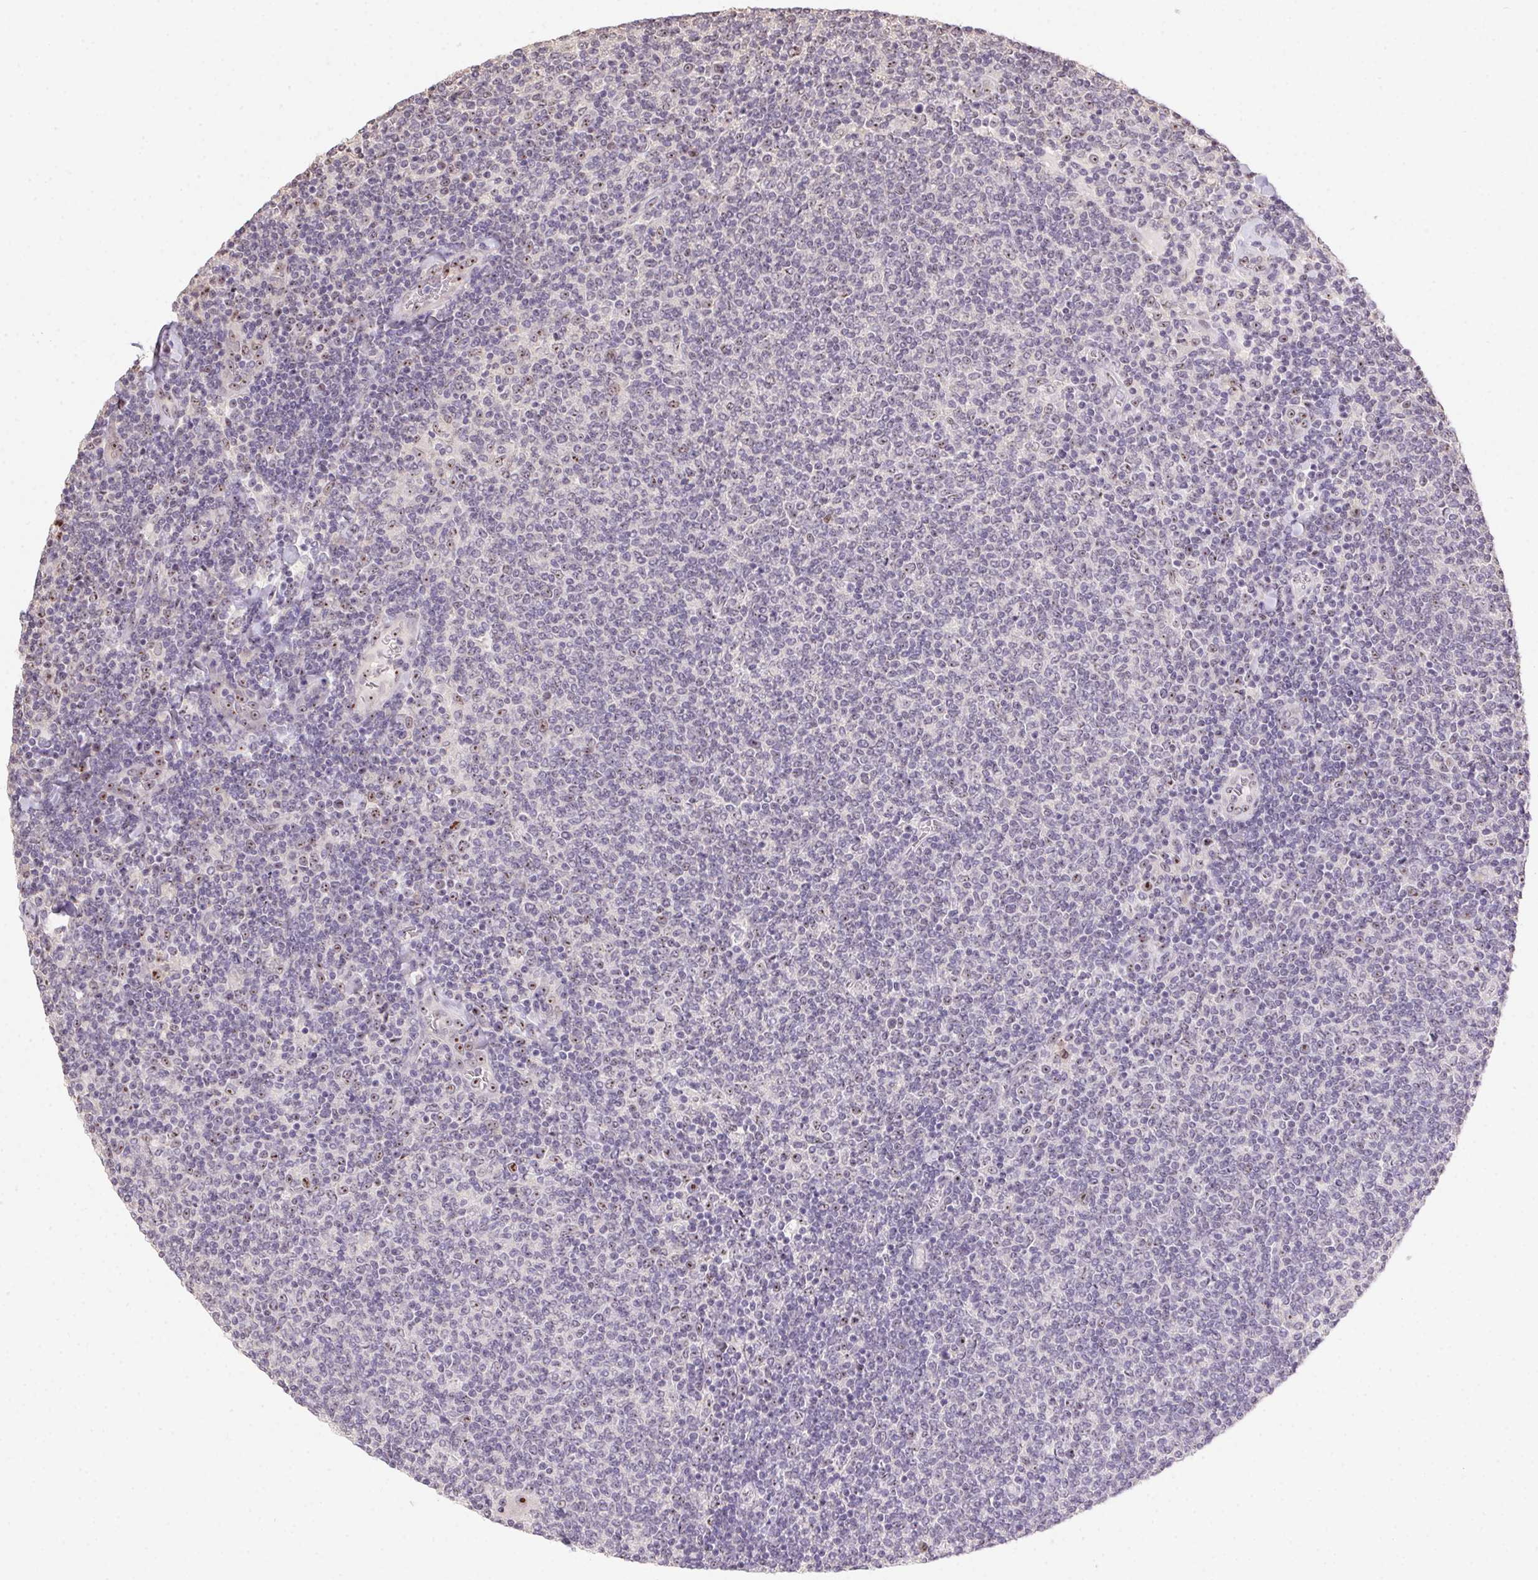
{"staining": {"intensity": "weak", "quantity": "<25%", "location": "nuclear"}, "tissue": "lymphoma", "cell_type": "Tumor cells", "image_type": "cancer", "snomed": [{"axis": "morphology", "description": "Malignant lymphoma, non-Hodgkin's type, Low grade"}, {"axis": "topography", "description": "Lymph node"}], "caption": "The micrograph exhibits no staining of tumor cells in low-grade malignant lymphoma, non-Hodgkin's type. (Stains: DAB IHC with hematoxylin counter stain, Microscopy: brightfield microscopy at high magnification).", "gene": "BATF2", "patient": {"sex": "male", "age": 52}}